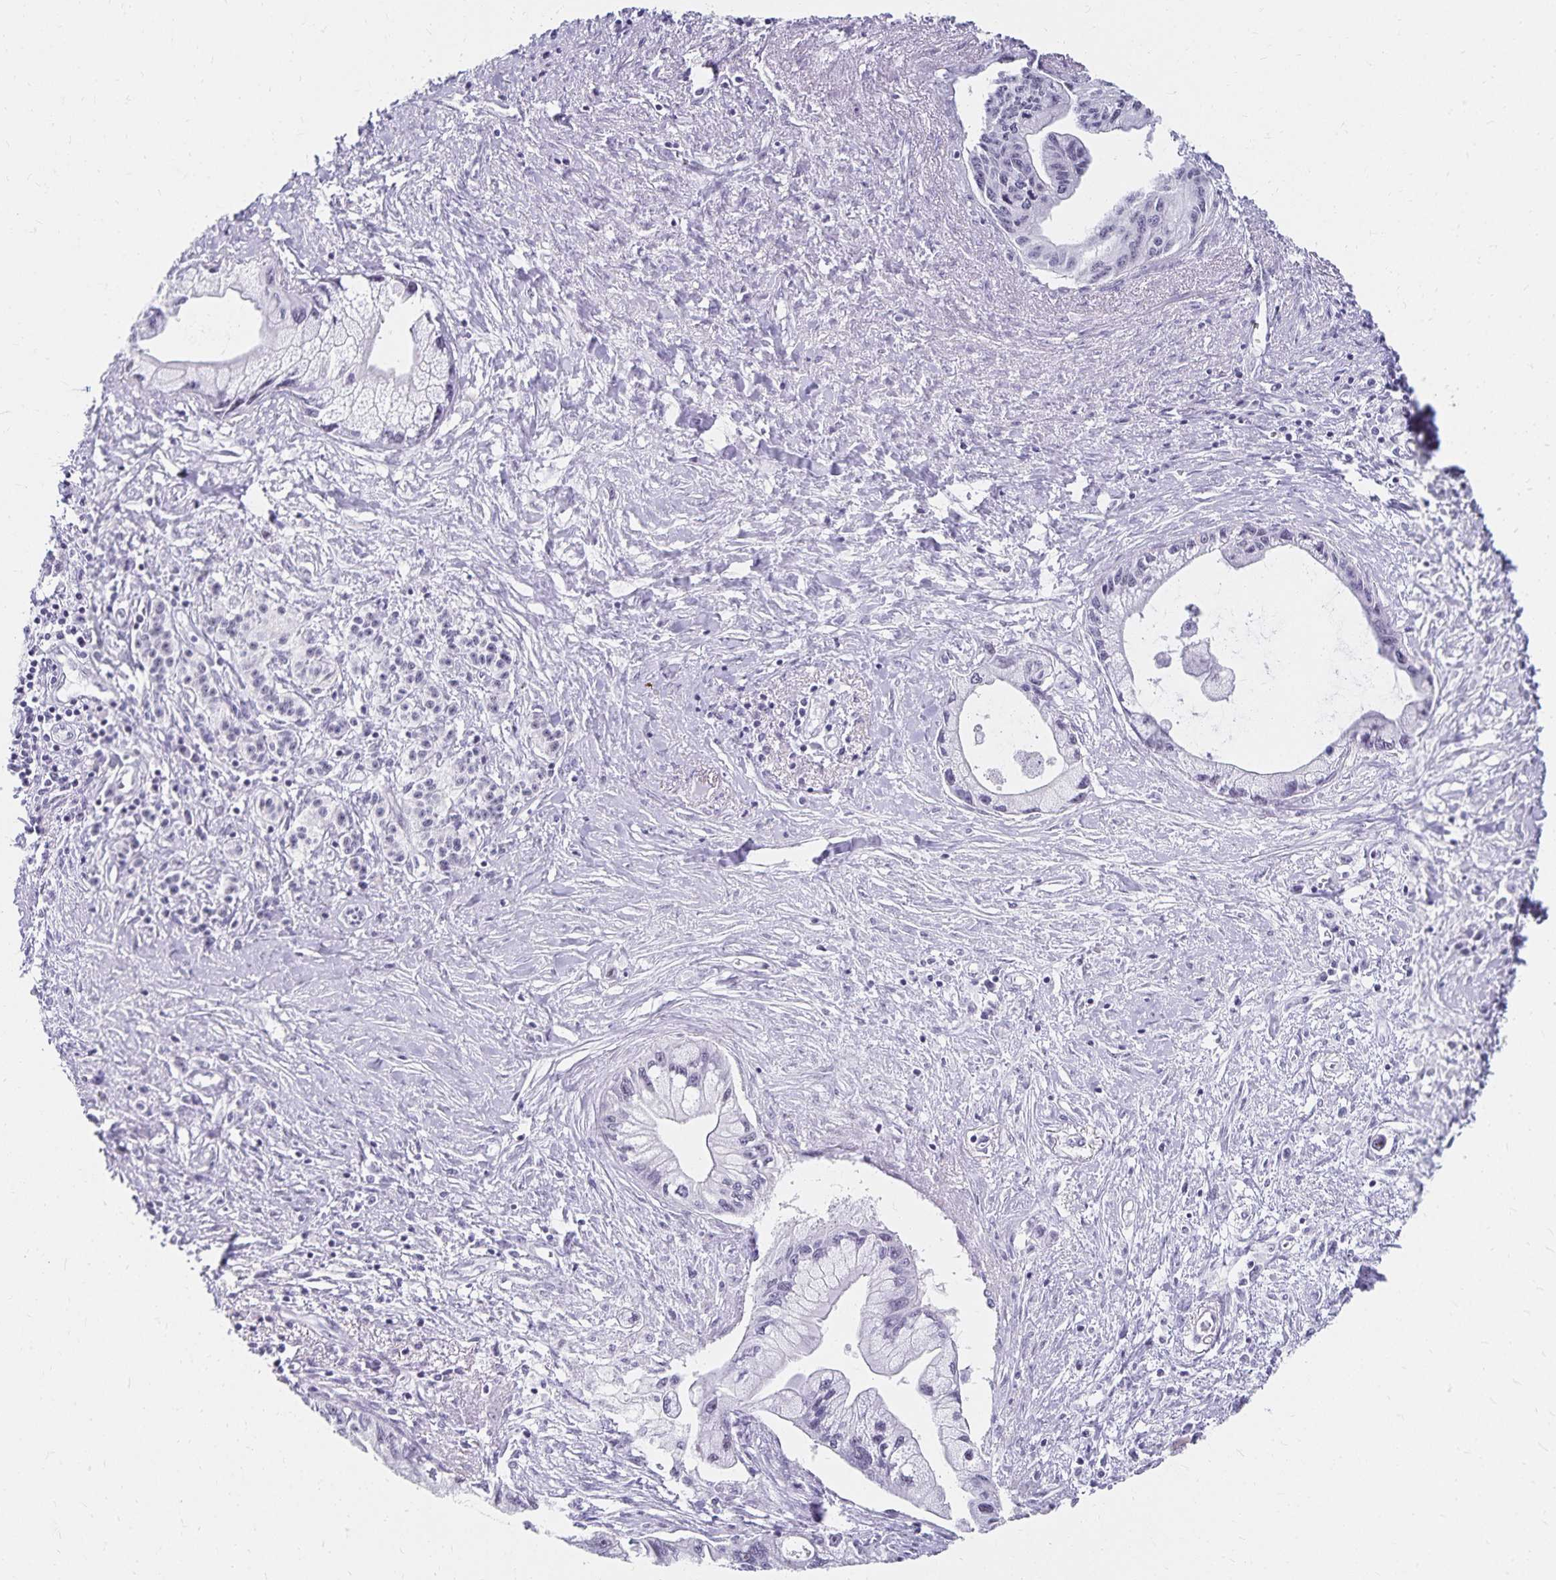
{"staining": {"intensity": "negative", "quantity": "none", "location": "none"}, "tissue": "pancreatic cancer", "cell_type": "Tumor cells", "image_type": "cancer", "snomed": [{"axis": "morphology", "description": "Adenocarcinoma, NOS"}, {"axis": "topography", "description": "Pancreas"}], "caption": "Immunohistochemistry histopathology image of human pancreatic adenocarcinoma stained for a protein (brown), which reveals no staining in tumor cells. Brightfield microscopy of IHC stained with DAB (3,3'-diaminobenzidine) (brown) and hematoxylin (blue), captured at high magnification.", "gene": "C20orf85", "patient": {"sex": "male", "age": 61}}